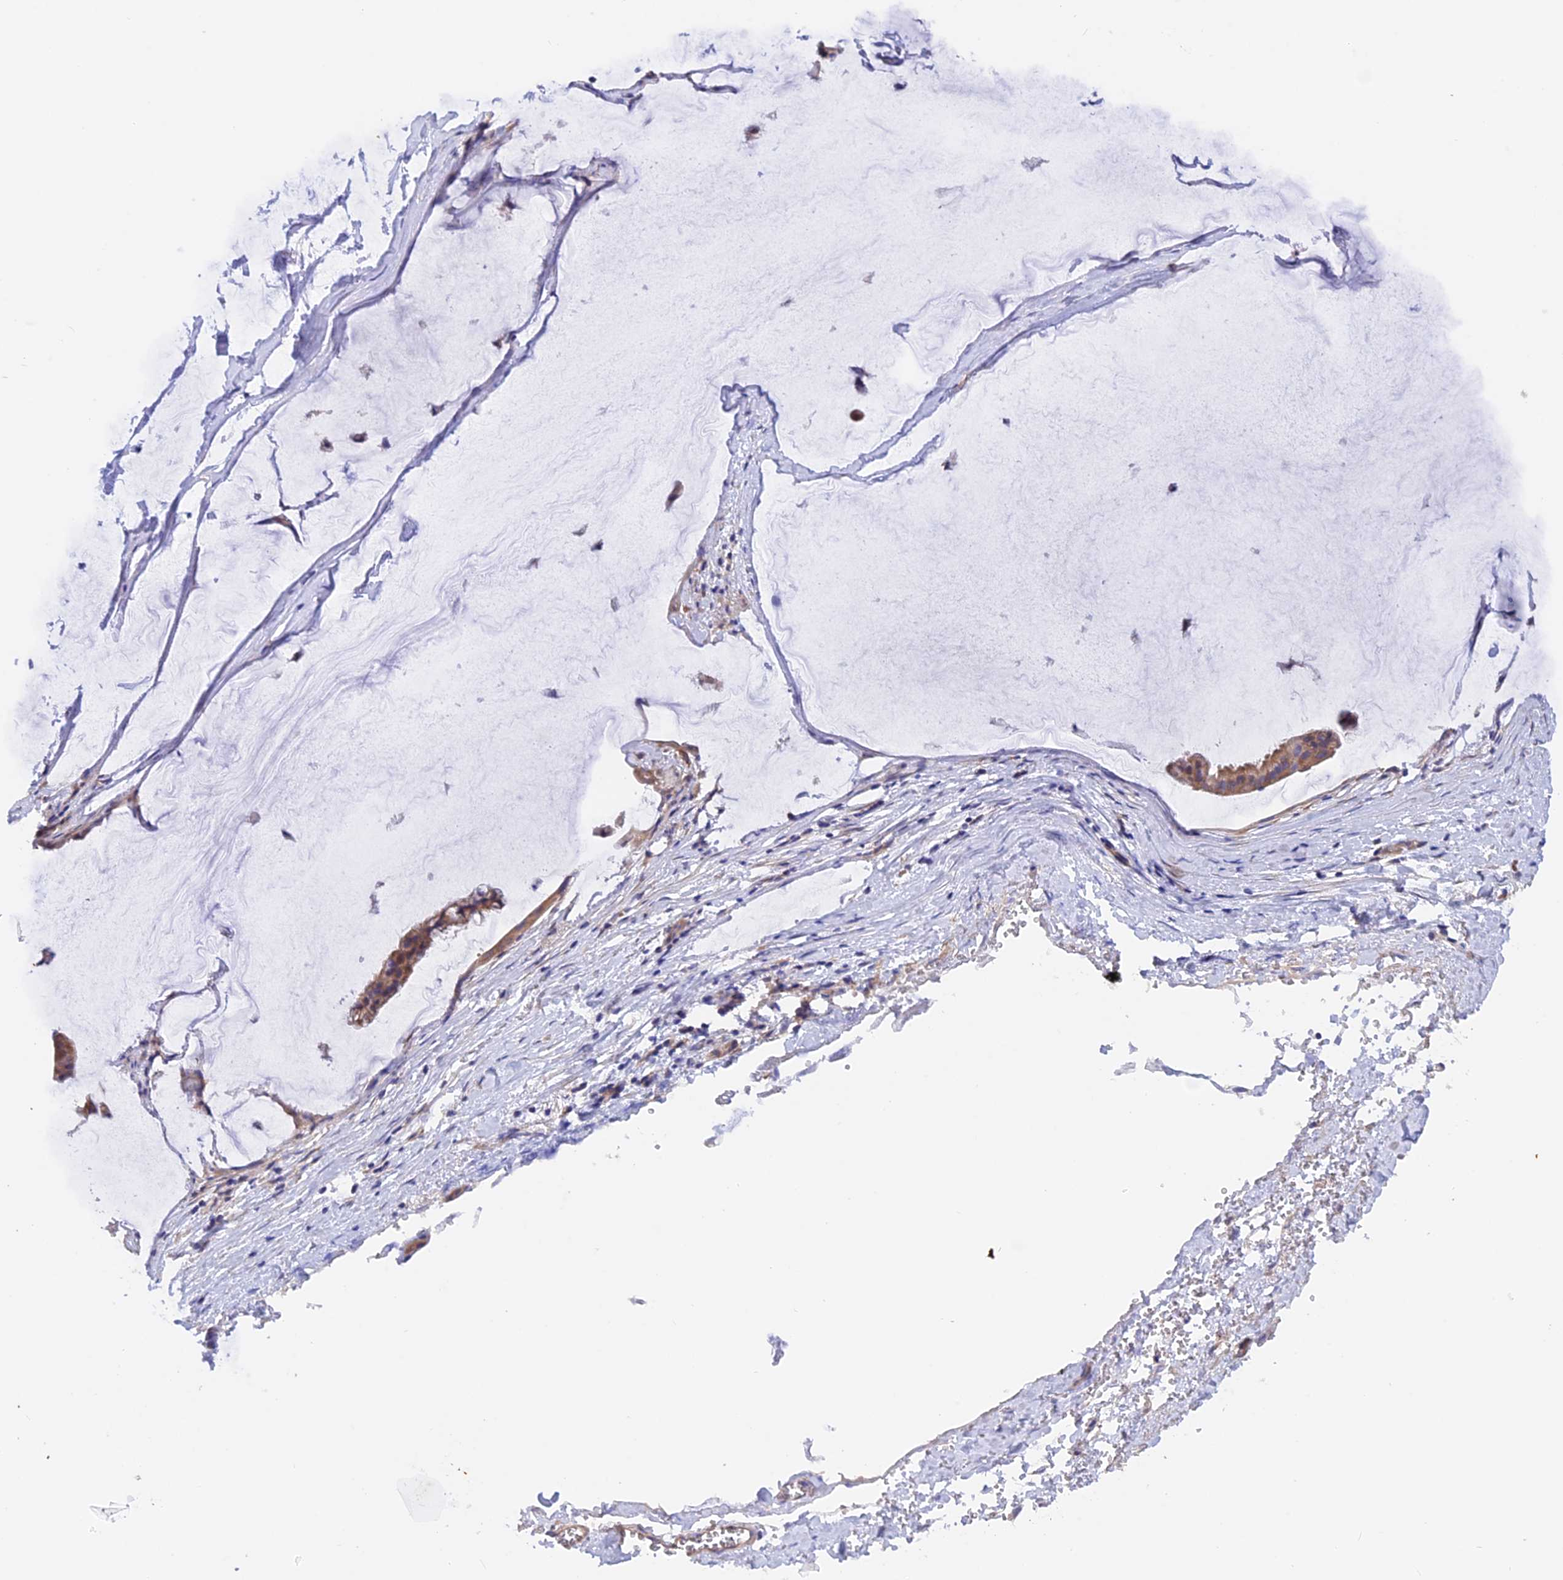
{"staining": {"intensity": "moderate", "quantity": ">75%", "location": "cytoplasmic/membranous"}, "tissue": "ovarian cancer", "cell_type": "Tumor cells", "image_type": "cancer", "snomed": [{"axis": "morphology", "description": "Cystadenocarcinoma, mucinous, NOS"}, {"axis": "topography", "description": "Ovary"}], "caption": "High-power microscopy captured an immunohistochemistry micrograph of ovarian cancer (mucinous cystadenocarcinoma), revealing moderate cytoplasmic/membranous positivity in about >75% of tumor cells.", "gene": "HYCC1", "patient": {"sex": "female", "age": 73}}